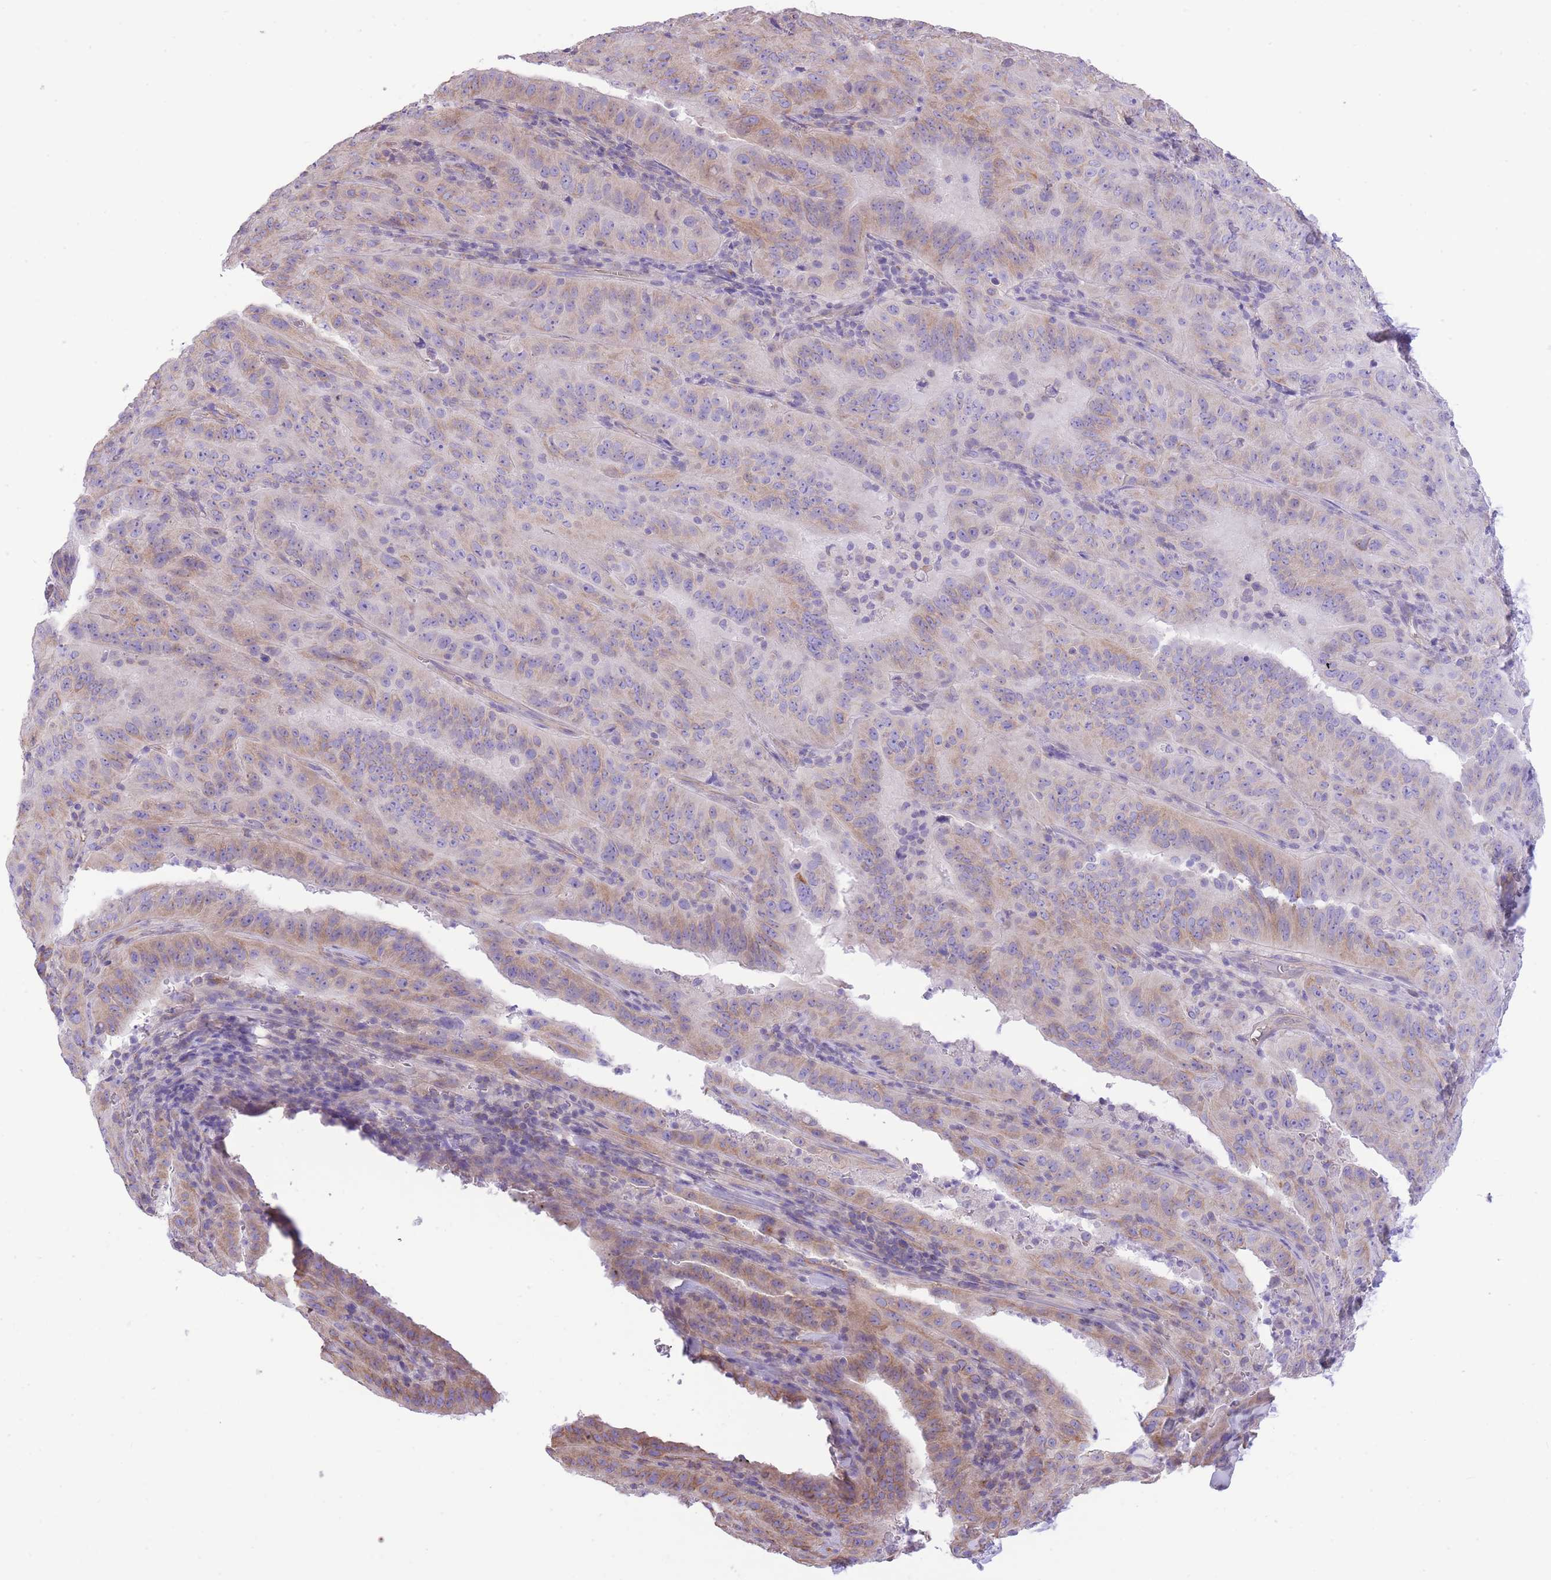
{"staining": {"intensity": "moderate", "quantity": "25%-75%", "location": "cytoplasmic/membranous"}, "tissue": "pancreatic cancer", "cell_type": "Tumor cells", "image_type": "cancer", "snomed": [{"axis": "morphology", "description": "Adenocarcinoma, NOS"}, {"axis": "topography", "description": "Pancreas"}], "caption": "Pancreatic adenocarcinoma stained with DAB IHC reveals medium levels of moderate cytoplasmic/membranous expression in approximately 25%-75% of tumor cells. Immunohistochemistry (ihc) stains the protein of interest in brown and the nuclei are stained blue.", "gene": "RHOU", "patient": {"sex": "male", "age": 63}}